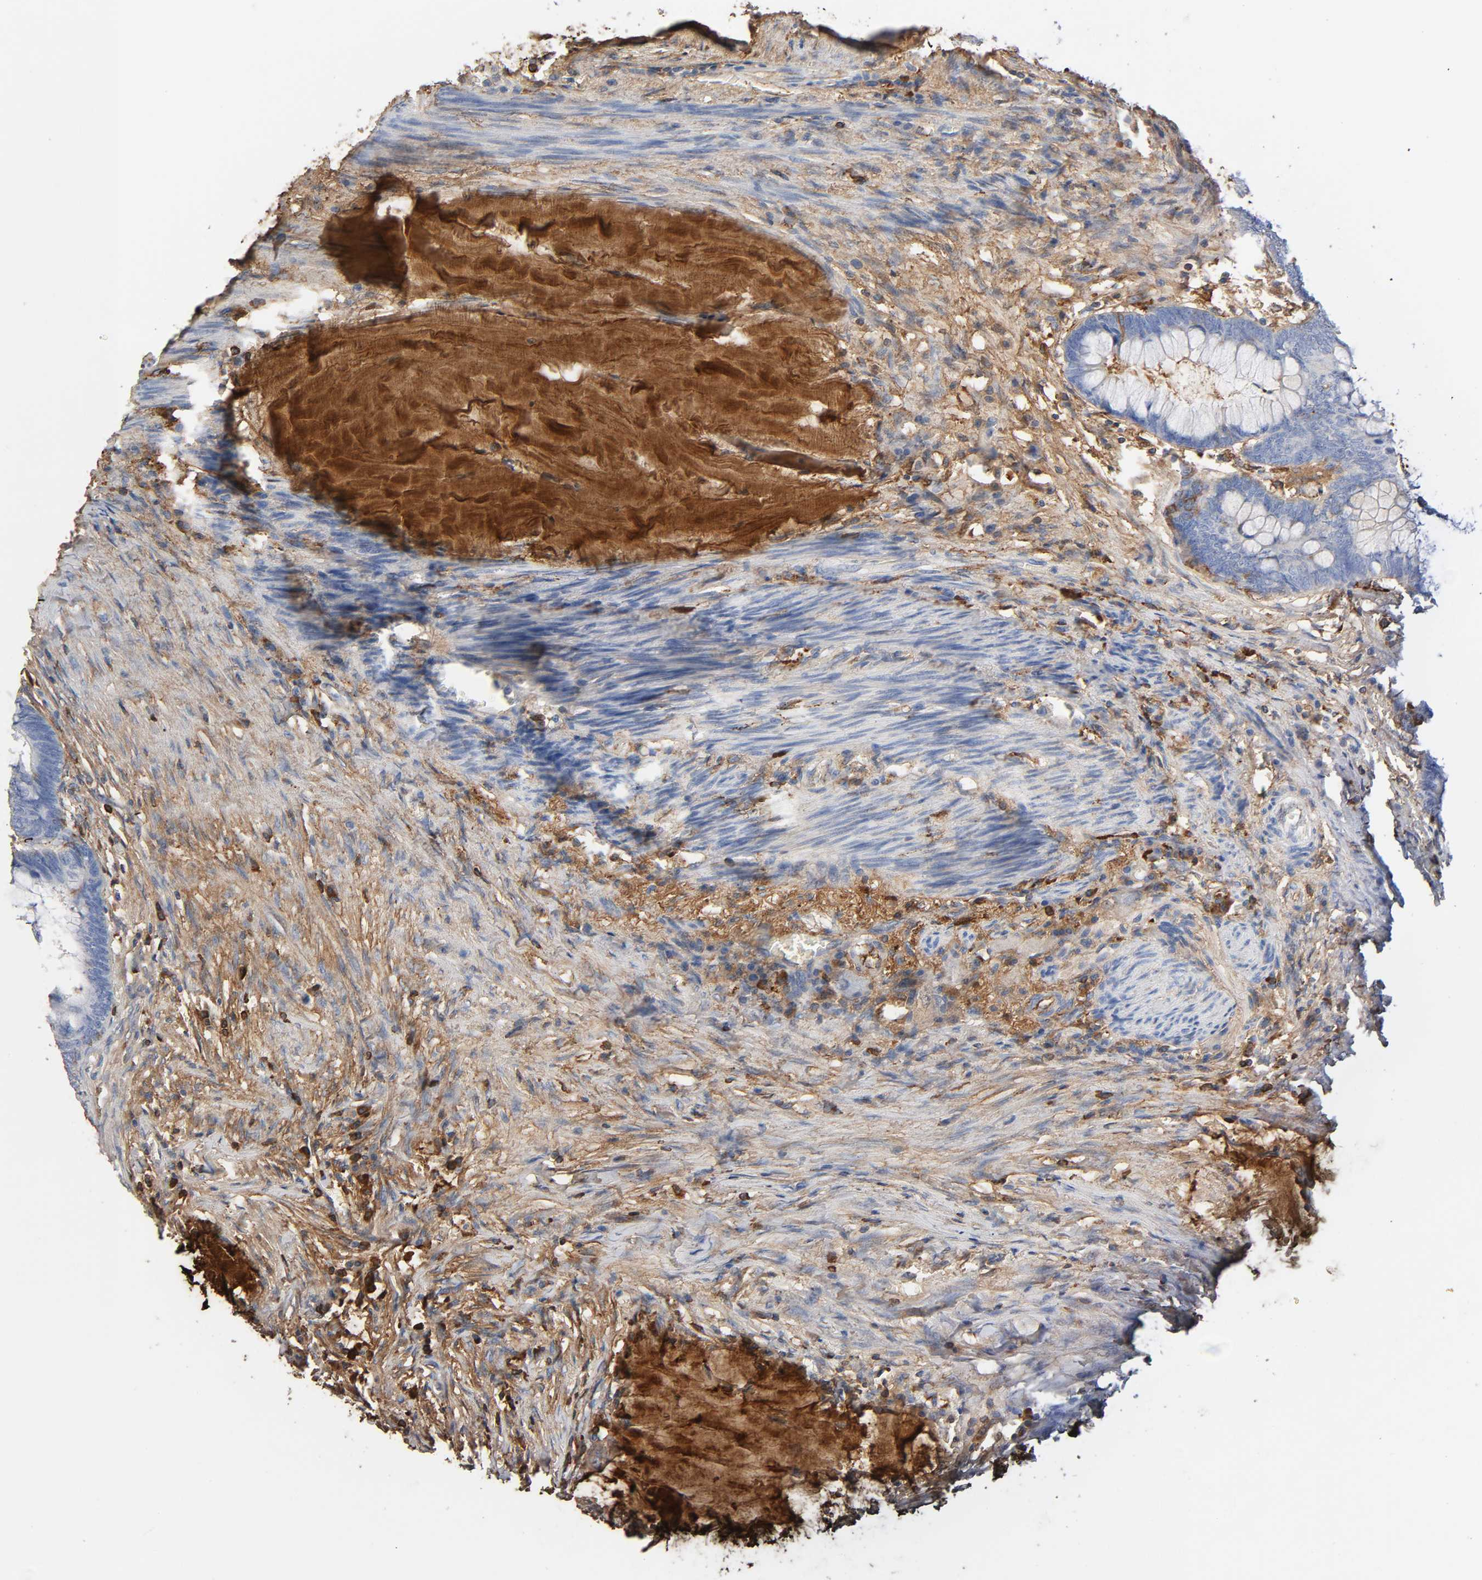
{"staining": {"intensity": "weak", "quantity": "<25%", "location": "cytoplasmic/membranous"}, "tissue": "colorectal cancer", "cell_type": "Tumor cells", "image_type": "cancer", "snomed": [{"axis": "morphology", "description": "Normal tissue, NOS"}, {"axis": "morphology", "description": "Adenocarcinoma, NOS"}, {"axis": "topography", "description": "Rectum"}, {"axis": "topography", "description": "Peripheral nerve tissue"}], "caption": "Tumor cells show no significant protein staining in colorectal cancer. Brightfield microscopy of immunohistochemistry (IHC) stained with DAB (brown) and hematoxylin (blue), captured at high magnification.", "gene": "C3", "patient": {"sex": "male", "age": 92}}